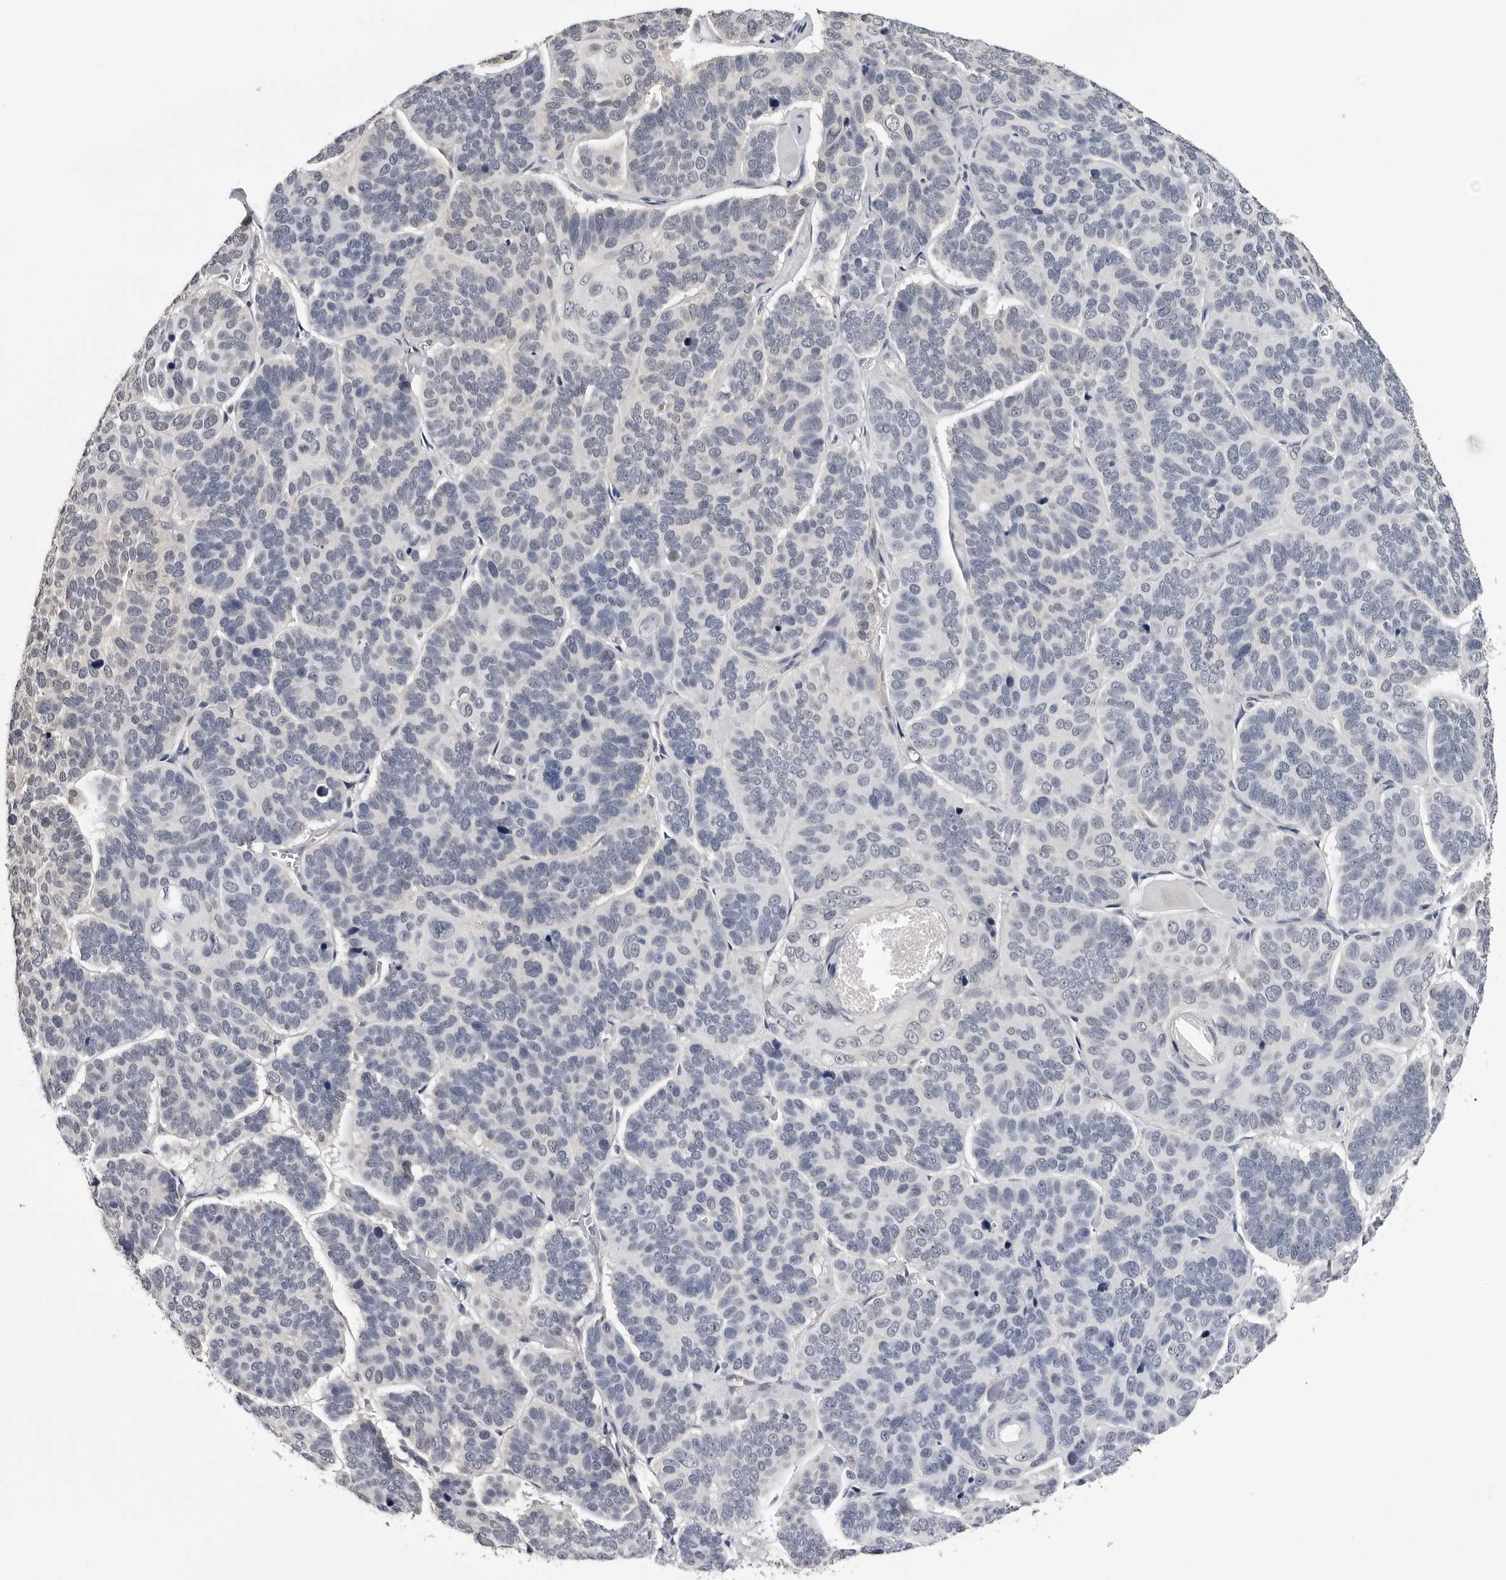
{"staining": {"intensity": "negative", "quantity": "none", "location": "none"}, "tissue": "skin cancer", "cell_type": "Tumor cells", "image_type": "cancer", "snomed": [{"axis": "morphology", "description": "Basal cell carcinoma"}, {"axis": "topography", "description": "Skin"}], "caption": "There is no significant positivity in tumor cells of basal cell carcinoma (skin).", "gene": "TRMT13", "patient": {"sex": "male", "age": 62}}